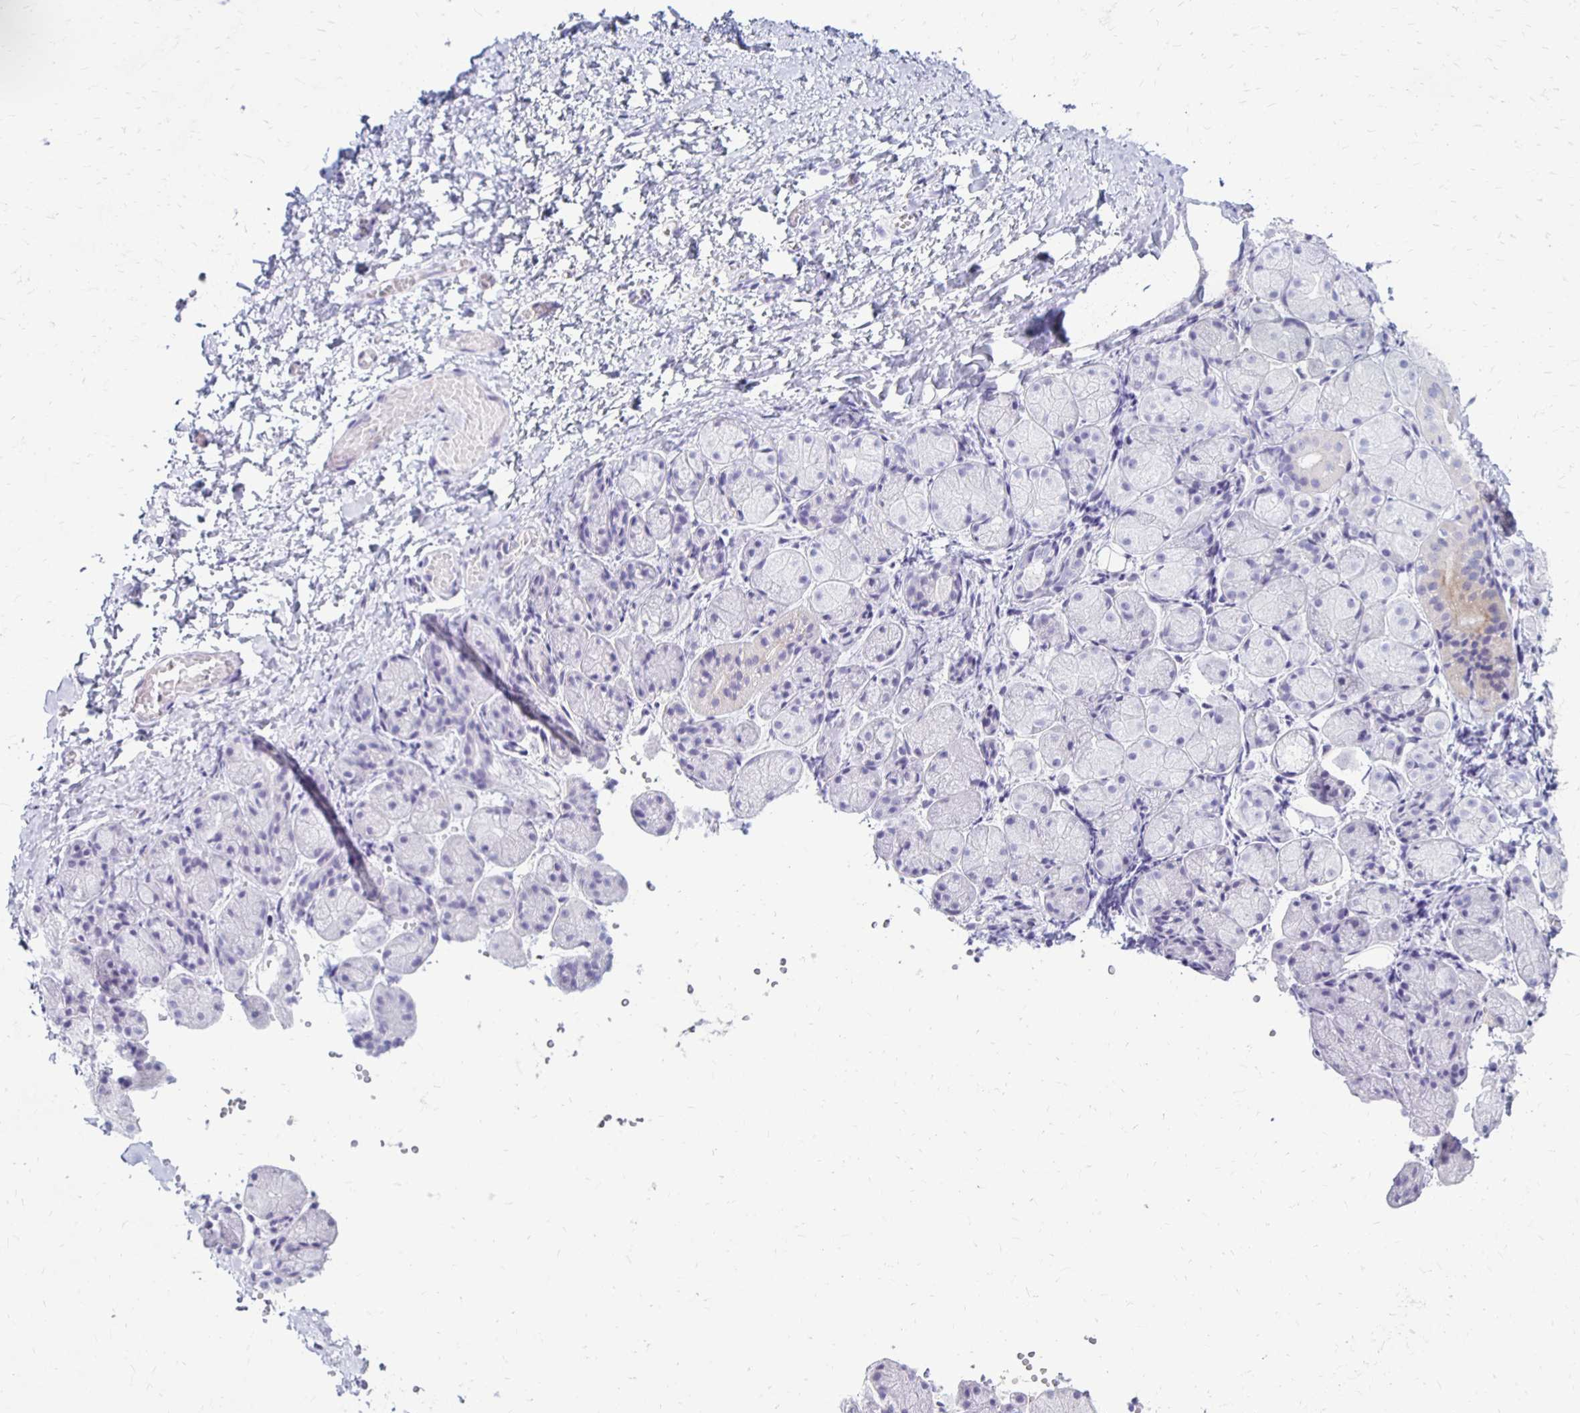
{"staining": {"intensity": "negative", "quantity": "none", "location": "none"}, "tissue": "salivary gland", "cell_type": "Glandular cells", "image_type": "normal", "snomed": [{"axis": "morphology", "description": "Normal tissue, NOS"}, {"axis": "topography", "description": "Salivary gland"}], "caption": "This is an immunohistochemistry (IHC) histopathology image of unremarkable human salivary gland. There is no staining in glandular cells.", "gene": "RYR1", "patient": {"sex": "female", "age": 24}}